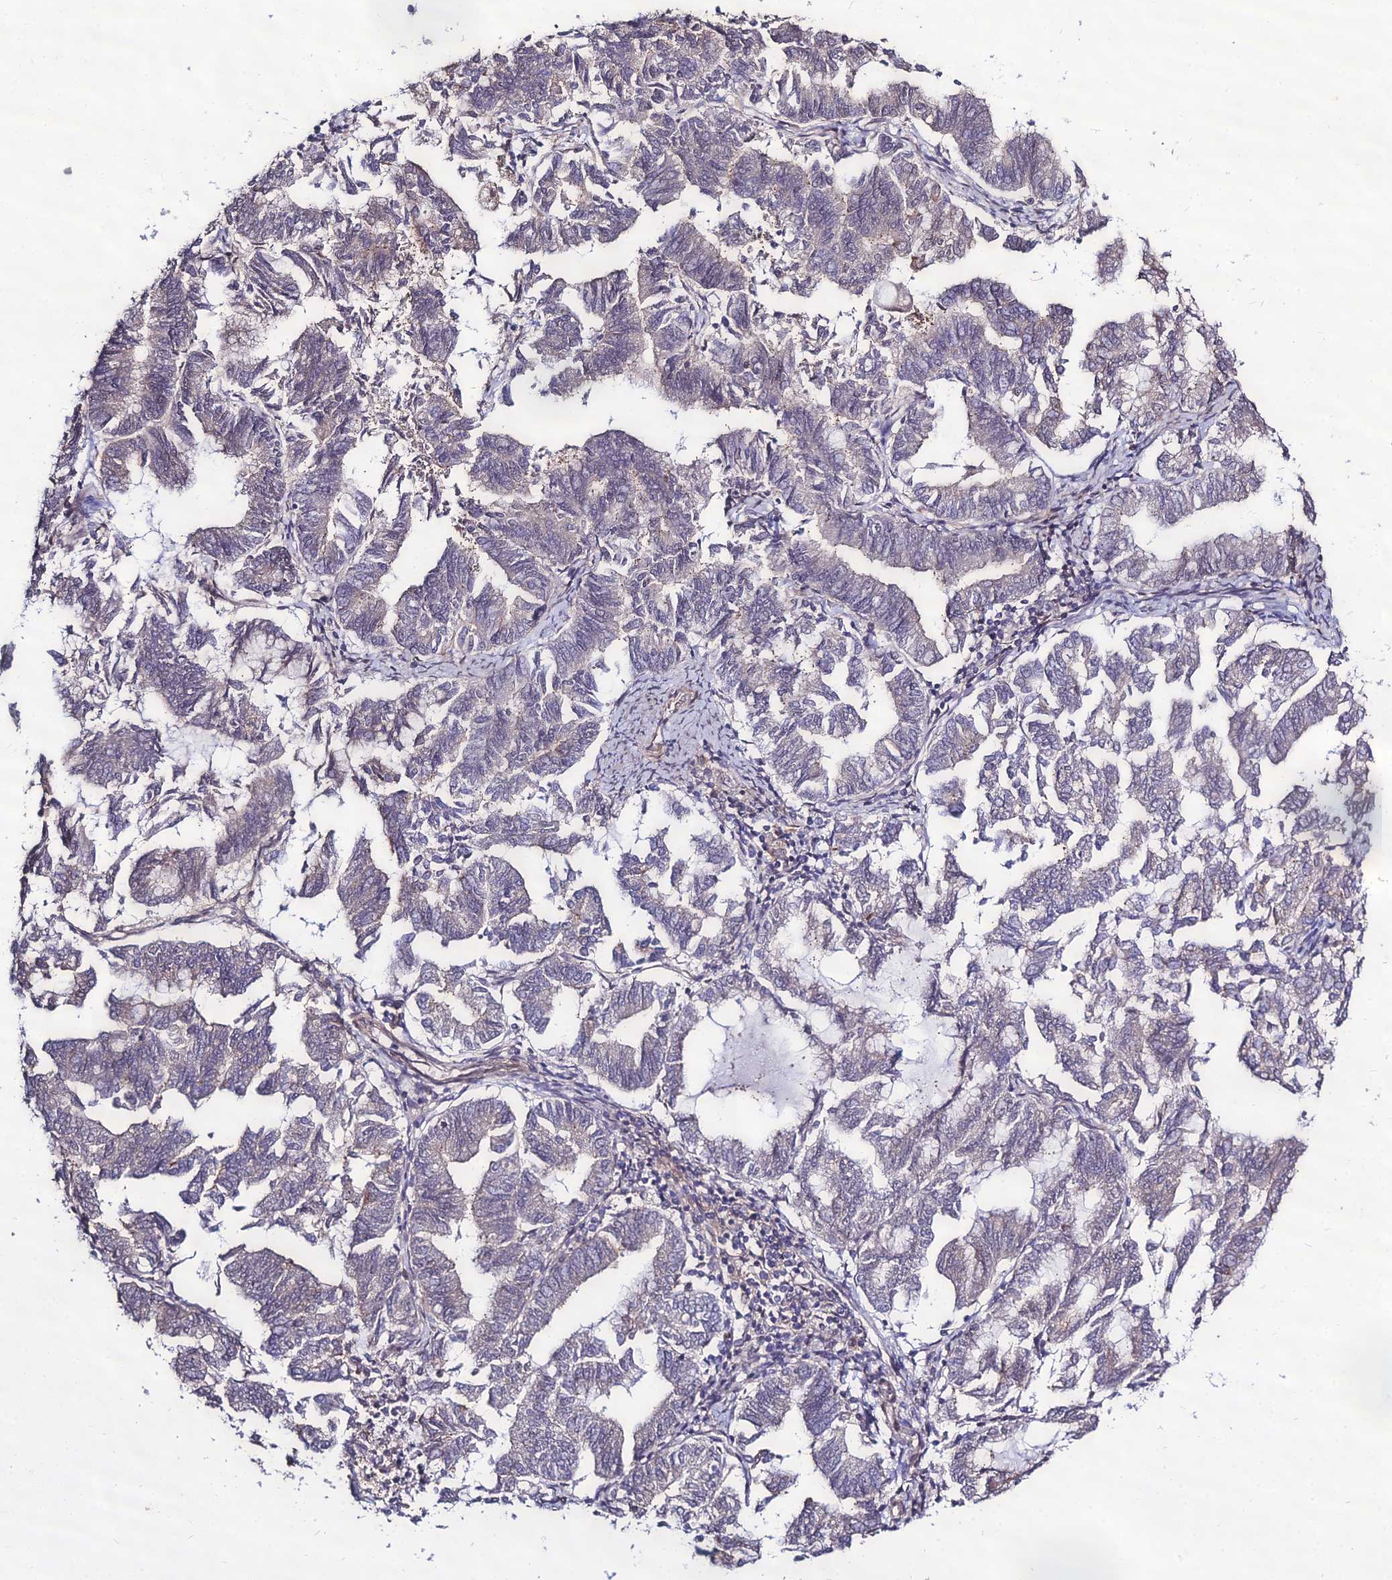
{"staining": {"intensity": "weak", "quantity": "<25%", "location": "cytoplasmic/membranous"}, "tissue": "endometrial cancer", "cell_type": "Tumor cells", "image_type": "cancer", "snomed": [{"axis": "morphology", "description": "Adenocarcinoma, NOS"}, {"axis": "topography", "description": "Endometrium"}], "caption": "Human endometrial cancer (adenocarcinoma) stained for a protein using immunohistochemistry displays no expression in tumor cells.", "gene": "TSPYL2", "patient": {"sex": "female", "age": 79}}